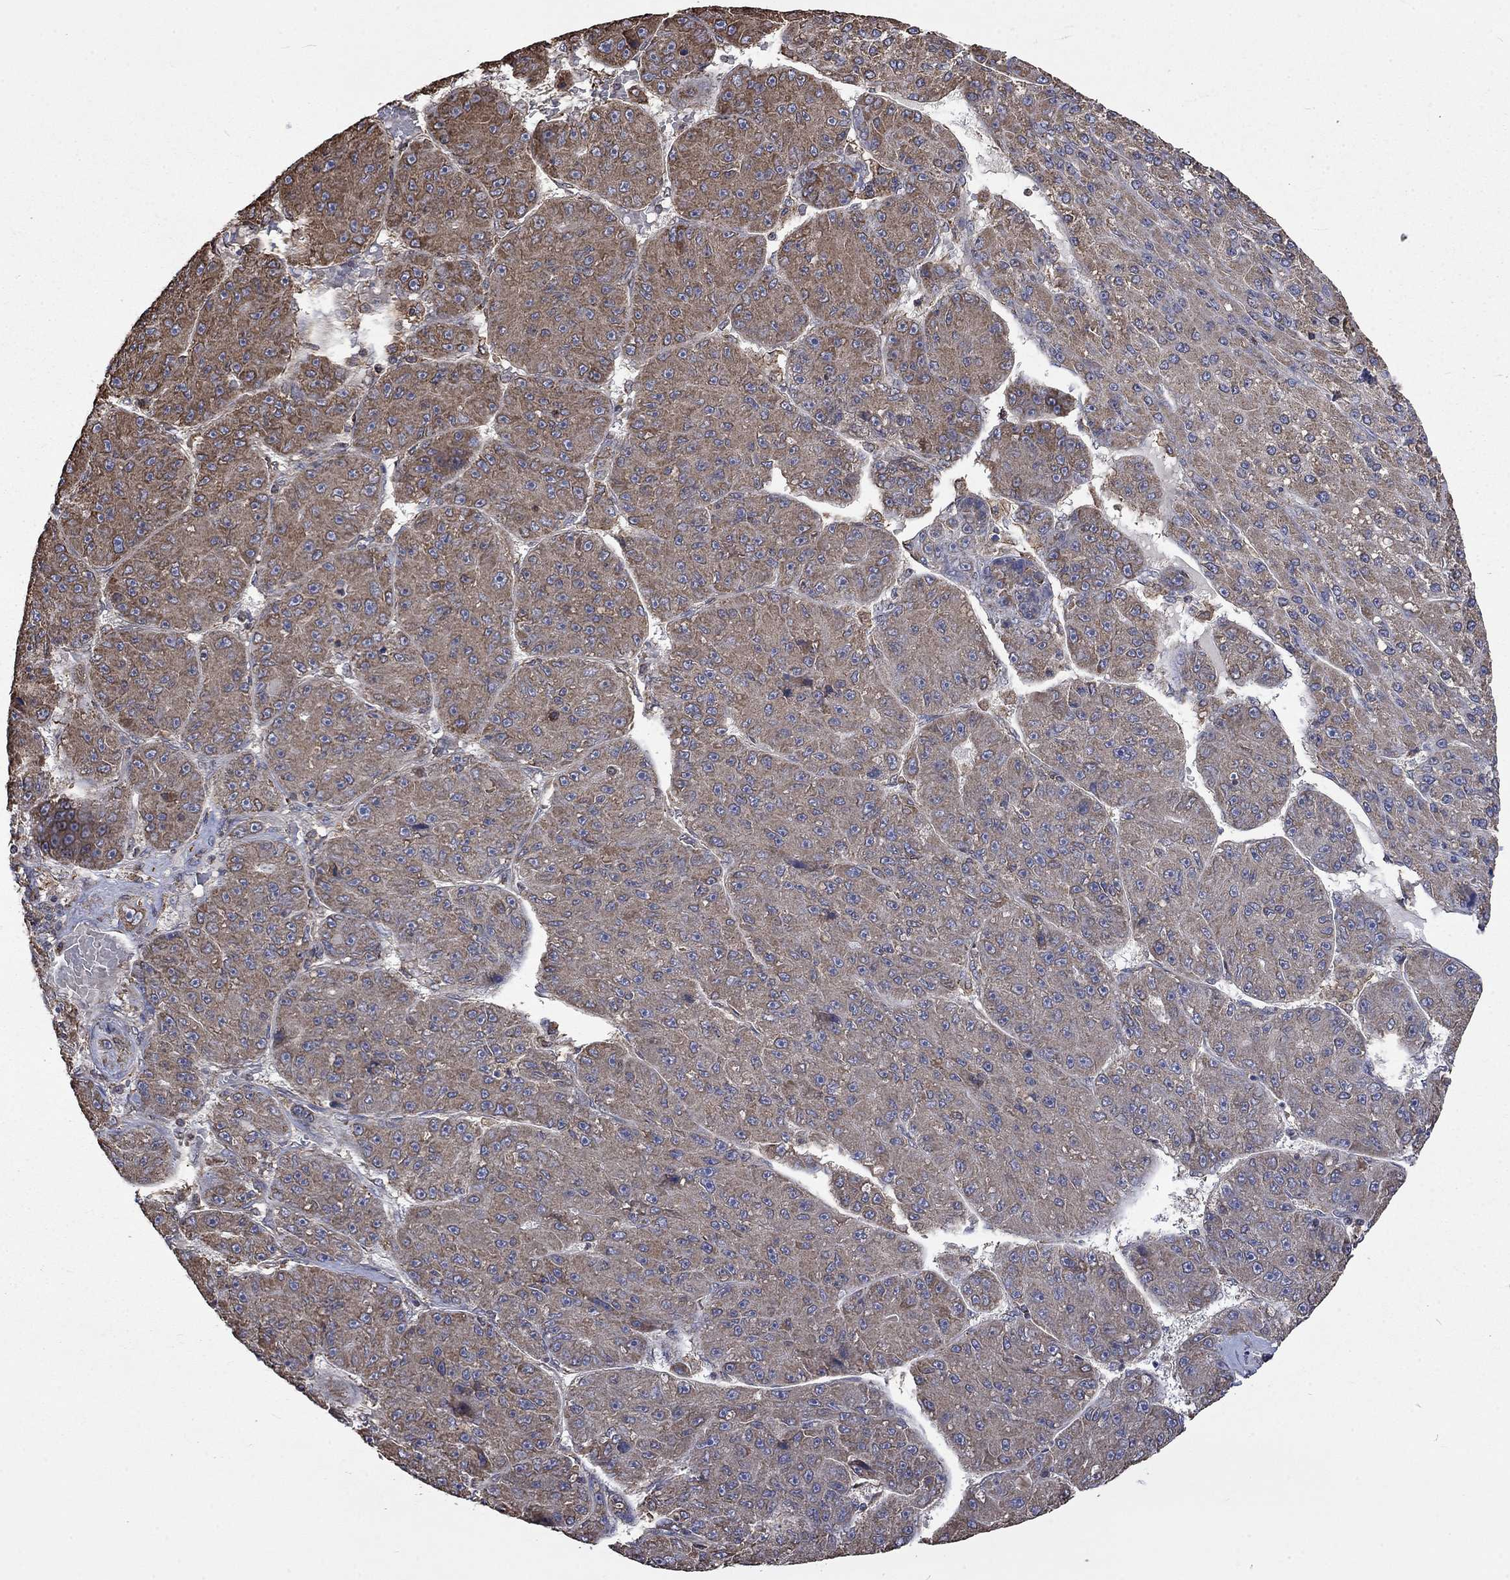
{"staining": {"intensity": "weak", "quantity": ">75%", "location": "cytoplasmic/membranous"}, "tissue": "liver cancer", "cell_type": "Tumor cells", "image_type": "cancer", "snomed": [{"axis": "morphology", "description": "Carcinoma, Hepatocellular, NOS"}, {"axis": "topography", "description": "Liver"}], "caption": "Protein expression analysis of human liver hepatocellular carcinoma reveals weak cytoplasmic/membranous positivity in about >75% of tumor cells.", "gene": "ESRRA", "patient": {"sex": "male", "age": 67}}